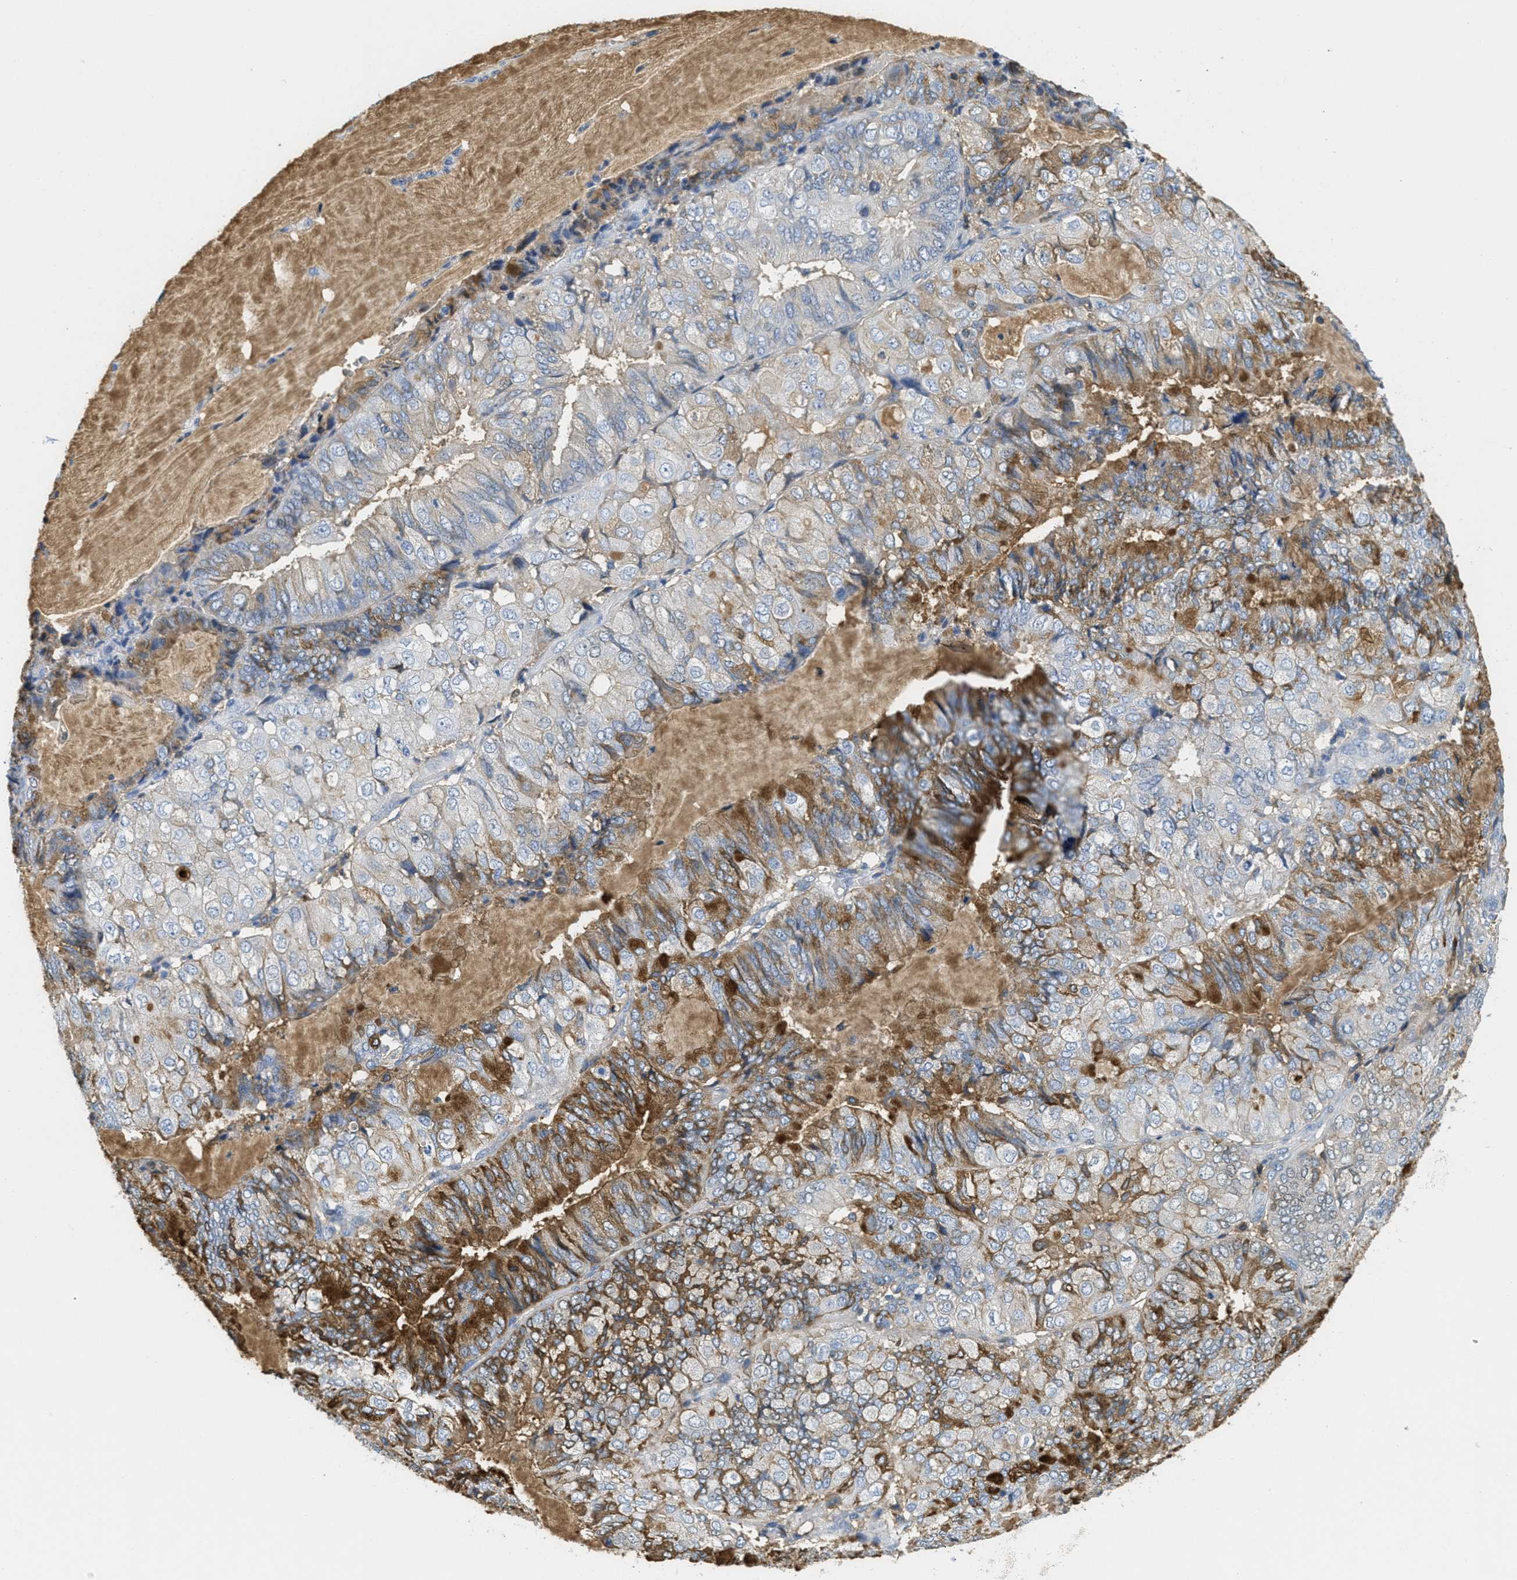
{"staining": {"intensity": "moderate", "quantity": "25%-75%", "location": "cytoplasmic/membranous"}, "tissue": "endometrial cancer", "cell_type": "Tumor cells", "image_type": "cancer", "snomed": [{"axis": "morphology", "description": "Adenocarcinoma, NOS"}, {"axis": "topography", "description": "Endometrium"}], "caption": "This is a photomicrograph of immunohistochemistry (IHC) staining of endometrial cancer (adenocarcinoma), which shows moderate staining in the cytoplasmic/membranous of tumor cells.", "gene": "SERPINA1", "patient": {"sex": "female", "age": 81}}